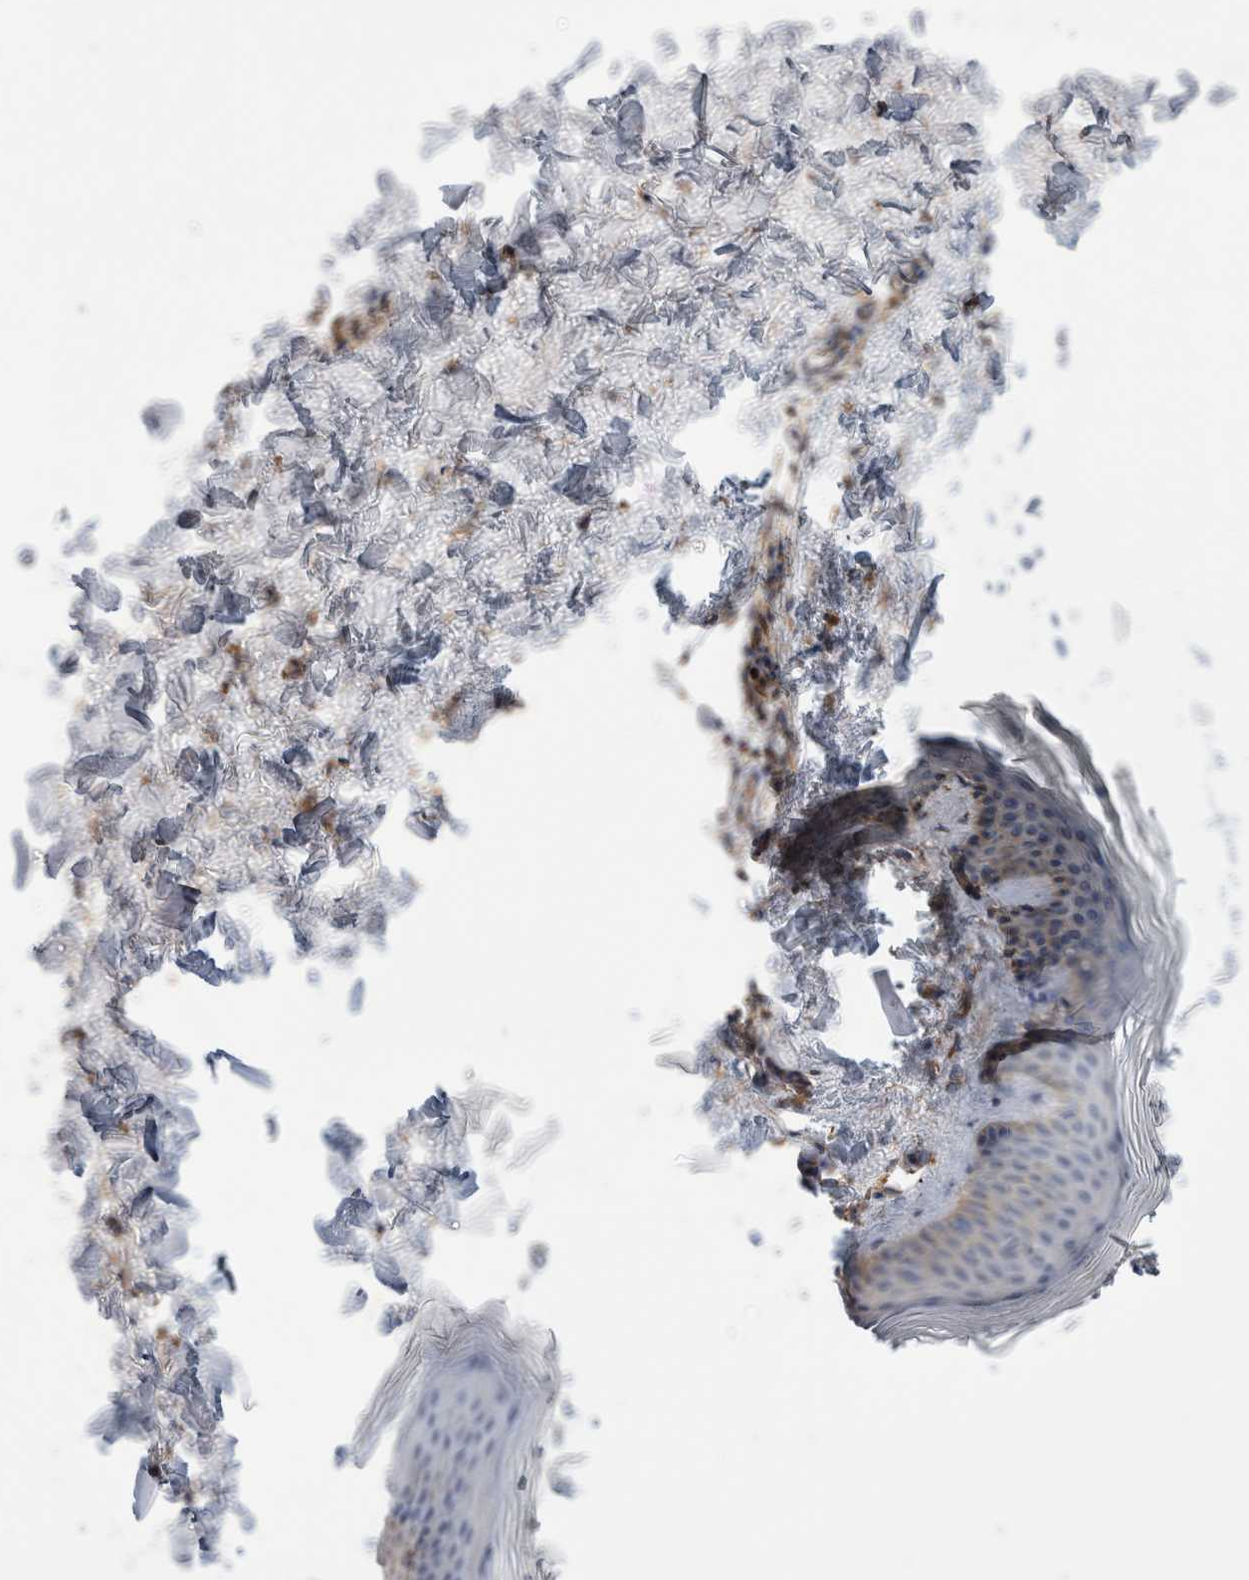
{"staining": {"intensity": "negative", "quantity": "none", "location": "none"}, "tissue": "skin", "cell_type": "Fibroblasts", "image_type": "normal", "snomed": [{"axis": "morphology", "description": "Normal tissue, NOS"}, {"axis": "topography", "description": "Skin"}], "caption": "A histopathology image of skin stained for a protein shows no brown staining in fibroblasts. (DAB (3,3'-diaminobenzidine) immunohistochemistry visualized using brightfield microscopy, high magnification).", "gene": "IARS2", "patient": {"sex": "female", "age": 27}}